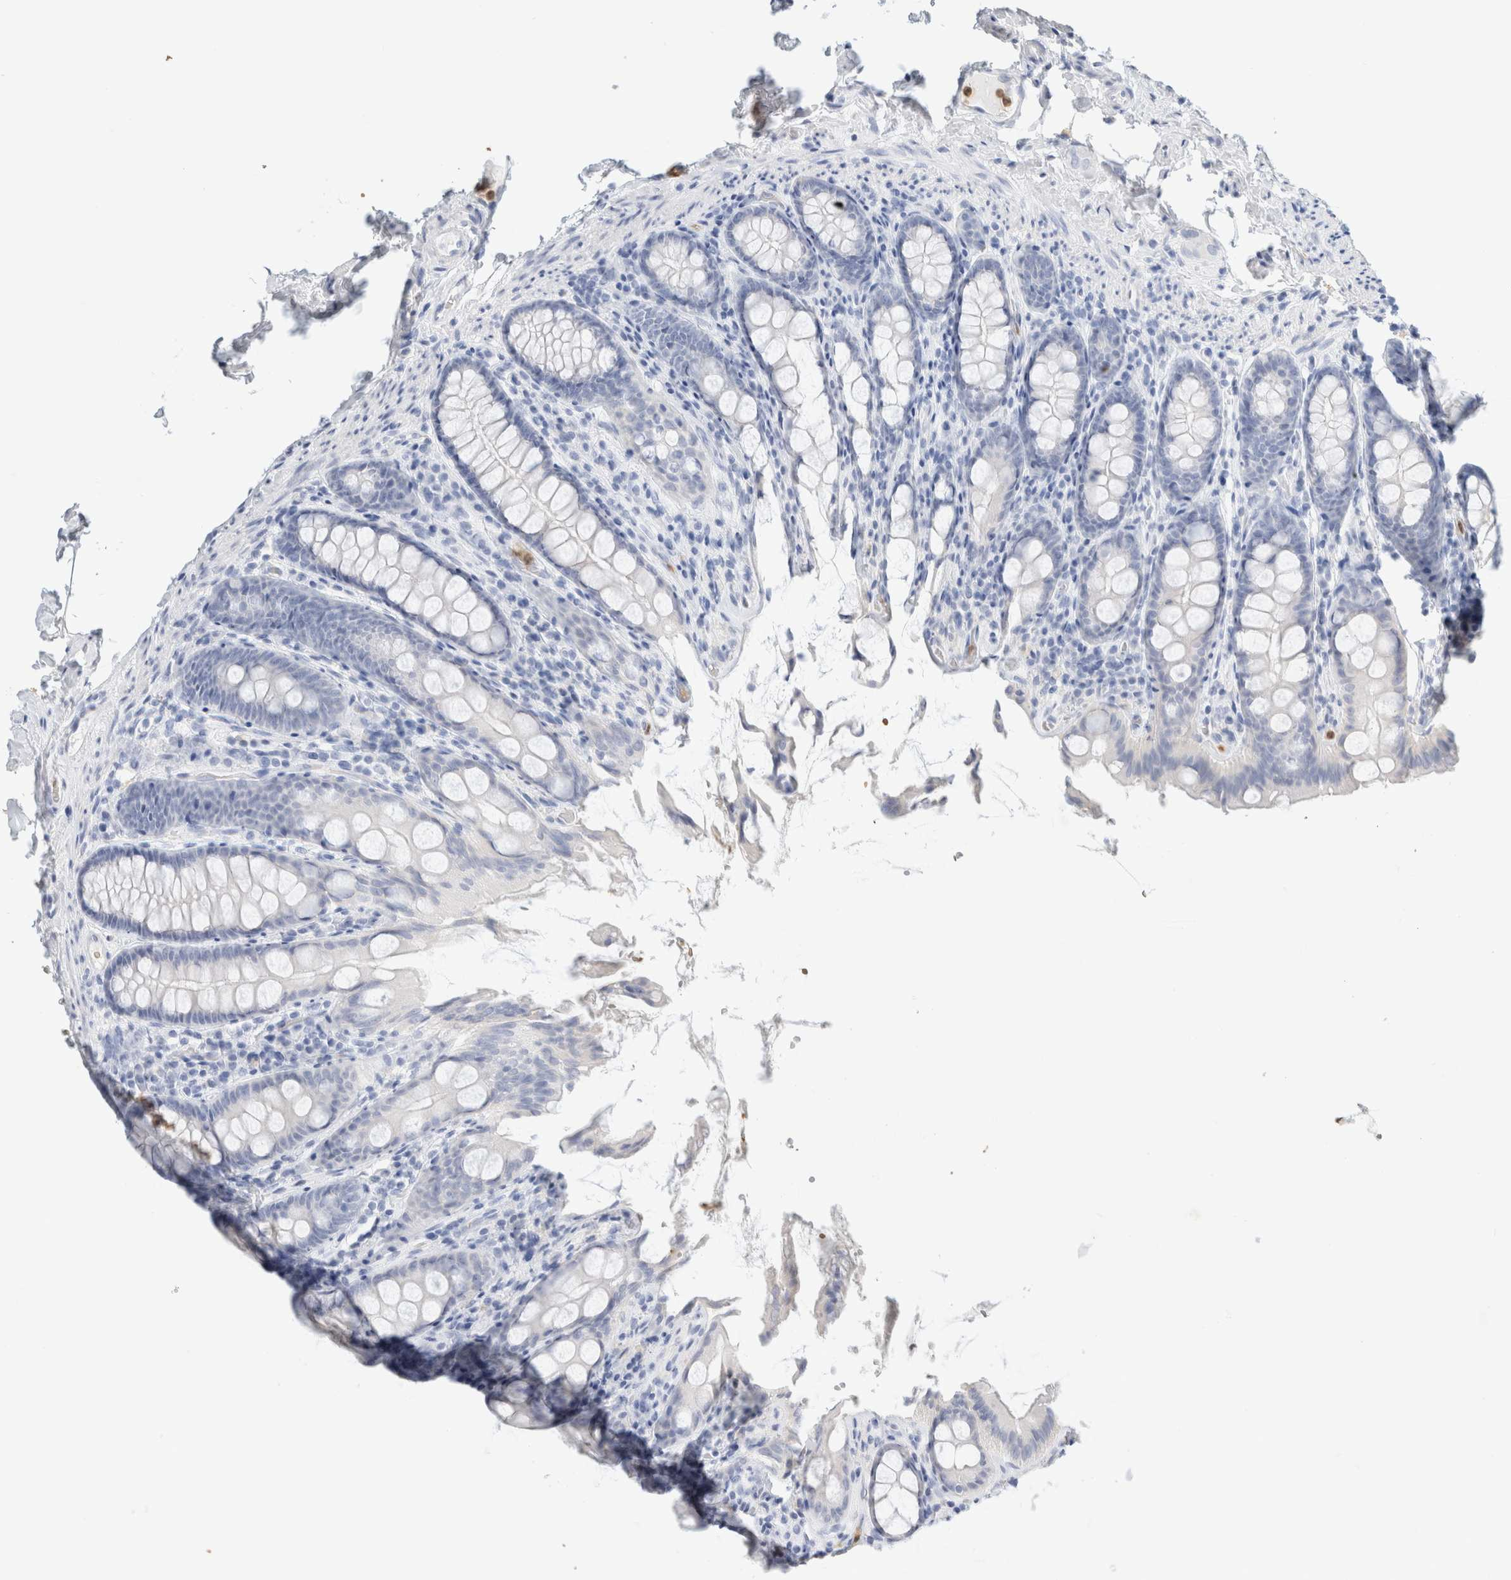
{"staining": {"intensity": "negative", "quantity": "none", "location": "none"}, "tissue": "colon", "cell_type": "Endothelial cells", "image_type": "normal", "snomed": [{"axis": "morphology", "description": "Normal tissue, NOS"}, {"axis": "topography", "description": "Colon"}, {"axis": "topography", "description": "Peripheral nerve tissue"}], "caption": "Immunohistochemistry image of unremarkable human colon stained for a protein (brown), which displays no positivity in endothelial cells.", "gene": "ARG1", "patient": {"sex": "female", "age": 61}}